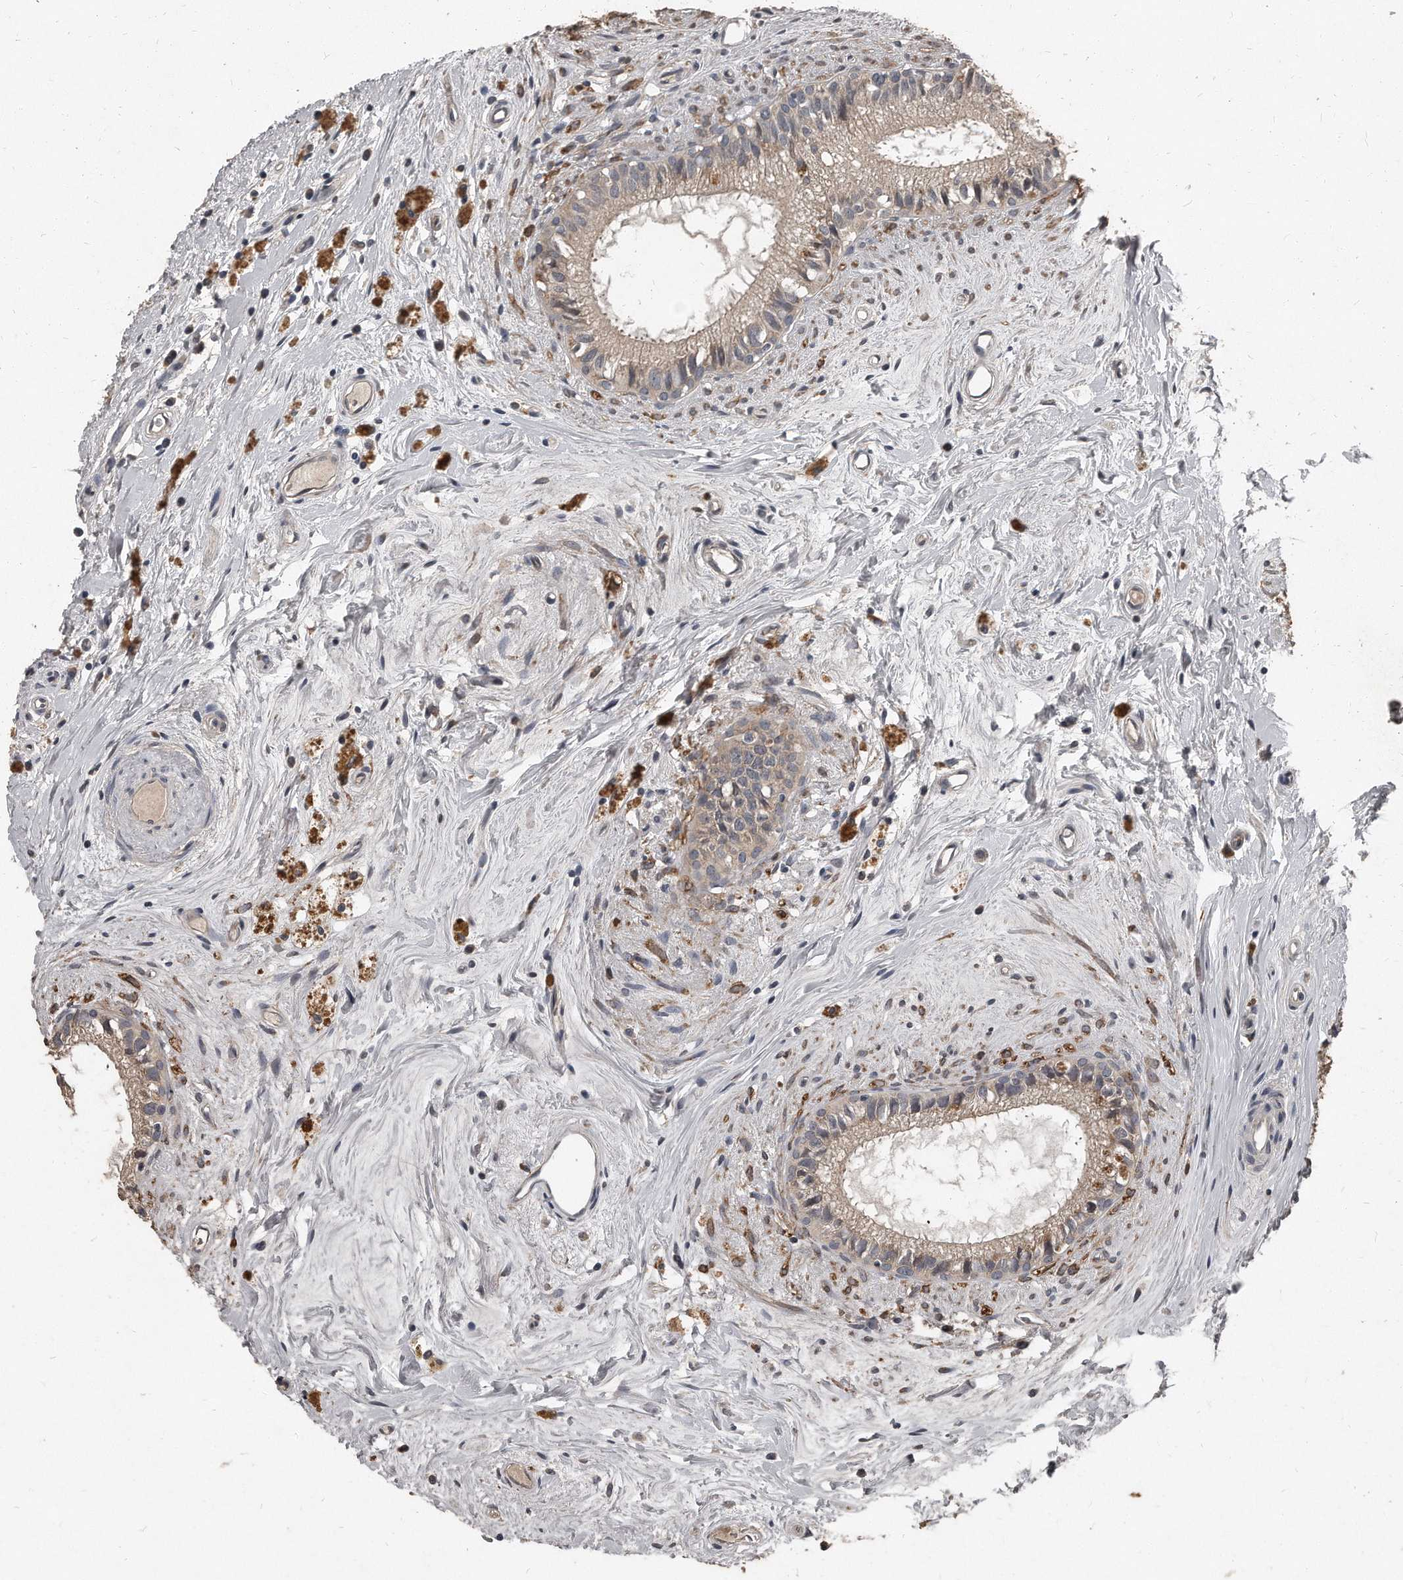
{"staining": {"intensity": "weak", "quantity": ">75%", "location": "cytoplasmic/membranous"}, "tissue": "epididymis", "cell_type": "Glandular cells", "image_type": "normal", "snomed": [{"axis": "morphology", "description": "Normal tissue, NOS"}, {"axis": "topography", "description": "Epididymis"}], "caption": "Immunohistochemical staining of unremarkable epididymis shows low levels of weak cytoplasmic/membranous positivity in approximately >75% of glandular cells.", "gene": "GRB10", "patient": {"sex": "male", "age": 80}}